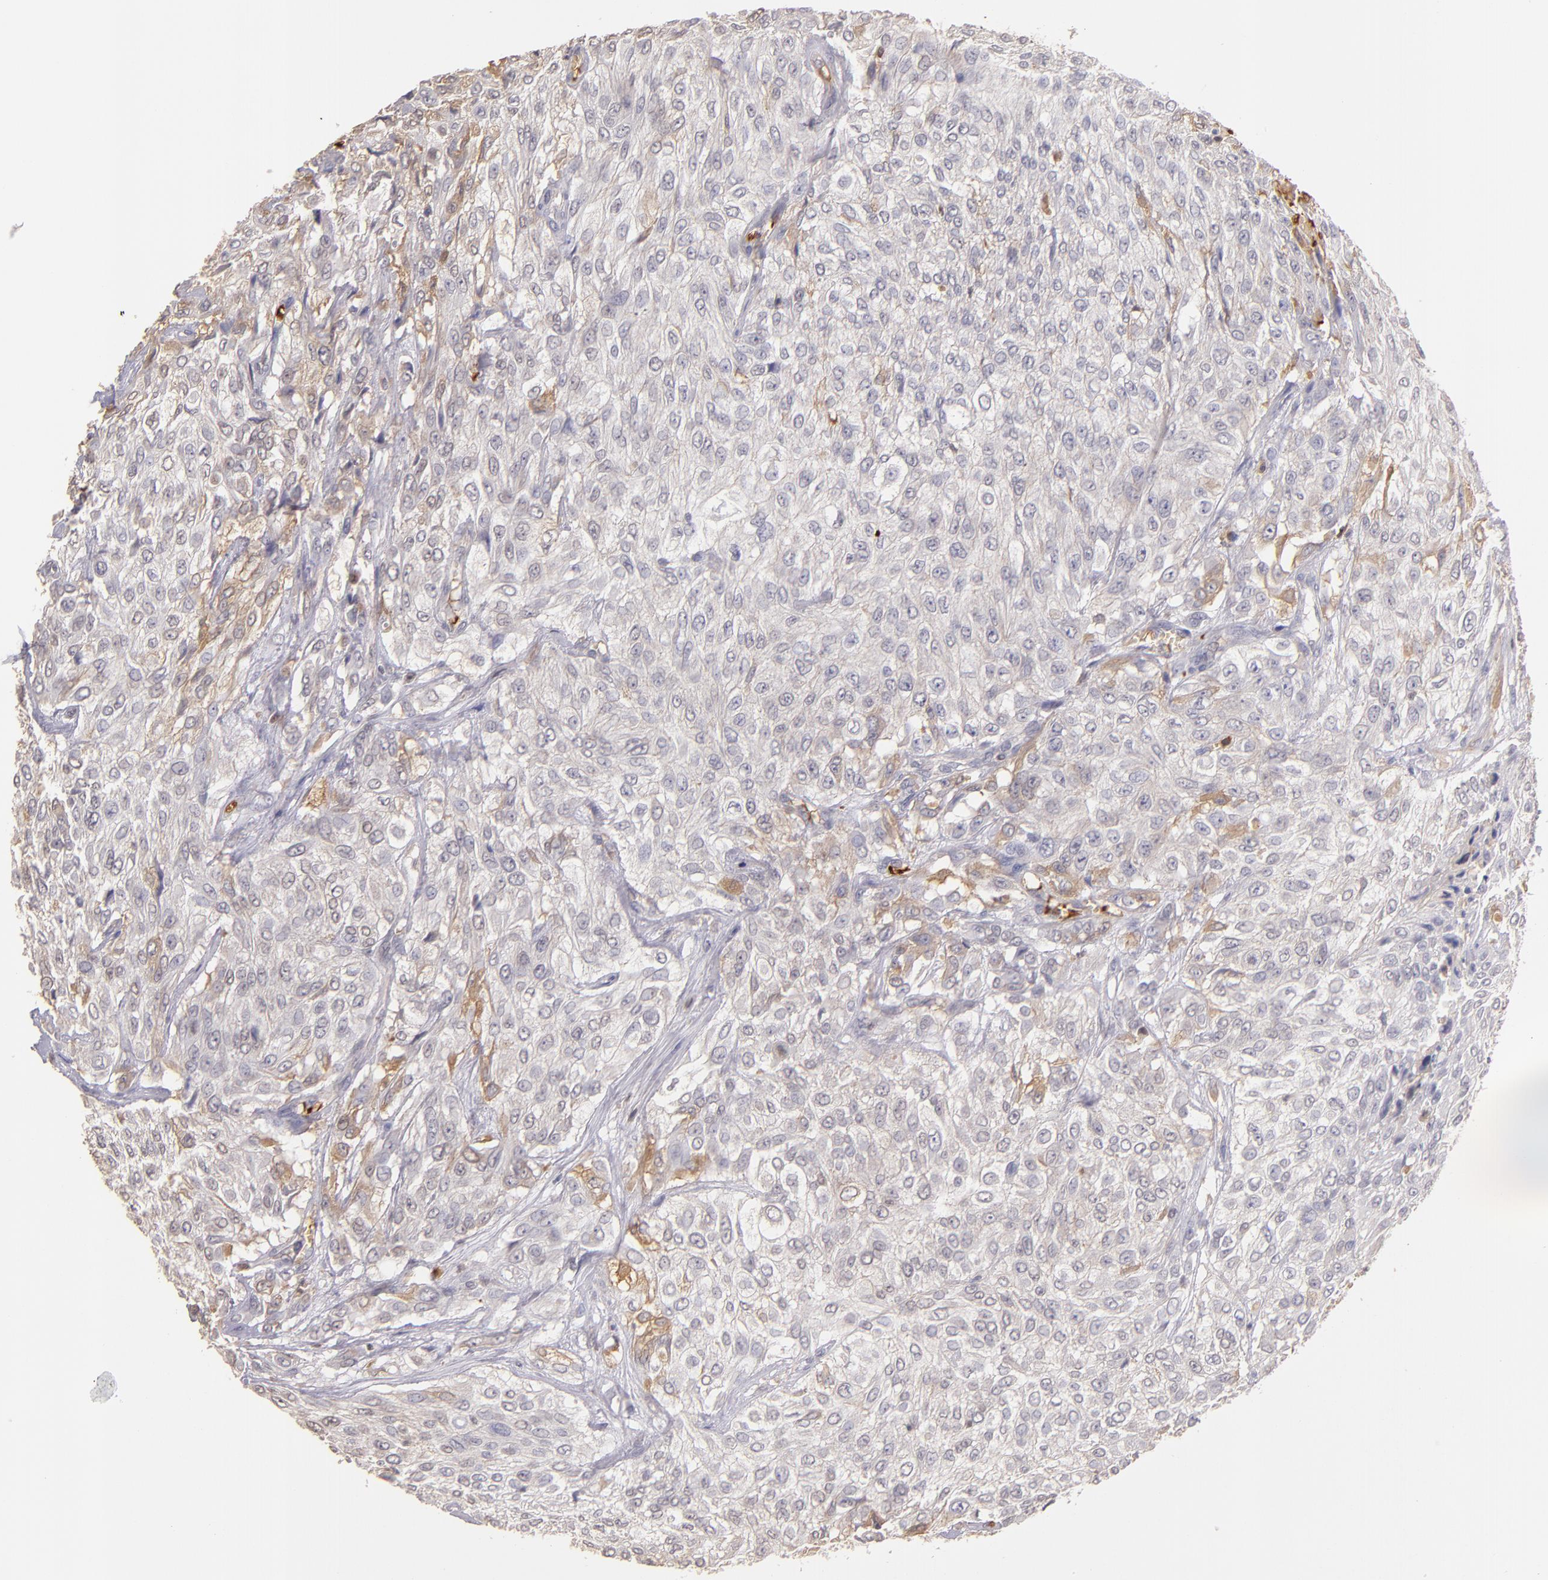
{"staining": {"intensity": "weak", "quantity": "<25%", "location": "cytoplasmic/membranous"}, "tissue": "urothelial cancer", "cell_type": "Tumor cells", "image_type": "cancer", "snomed": [{"axis": "morphology", "description": "Urothelial carcinoma, High grade"}, {"axis": "topography", "description": "Urinary bladder"}], "caption": "Immunohistochemistry (IHC) micrograph of urothelial cancer stained for a protein (brown), which demonstrates no positivity in tumor cells. Brightfield microscopy of immunohistochemistry stained with DAB (brown) and hematoxylin (blue), captured at high magnification.", "gene": "SERPINC1", "patient": {"sex": "male", "age": 57}}